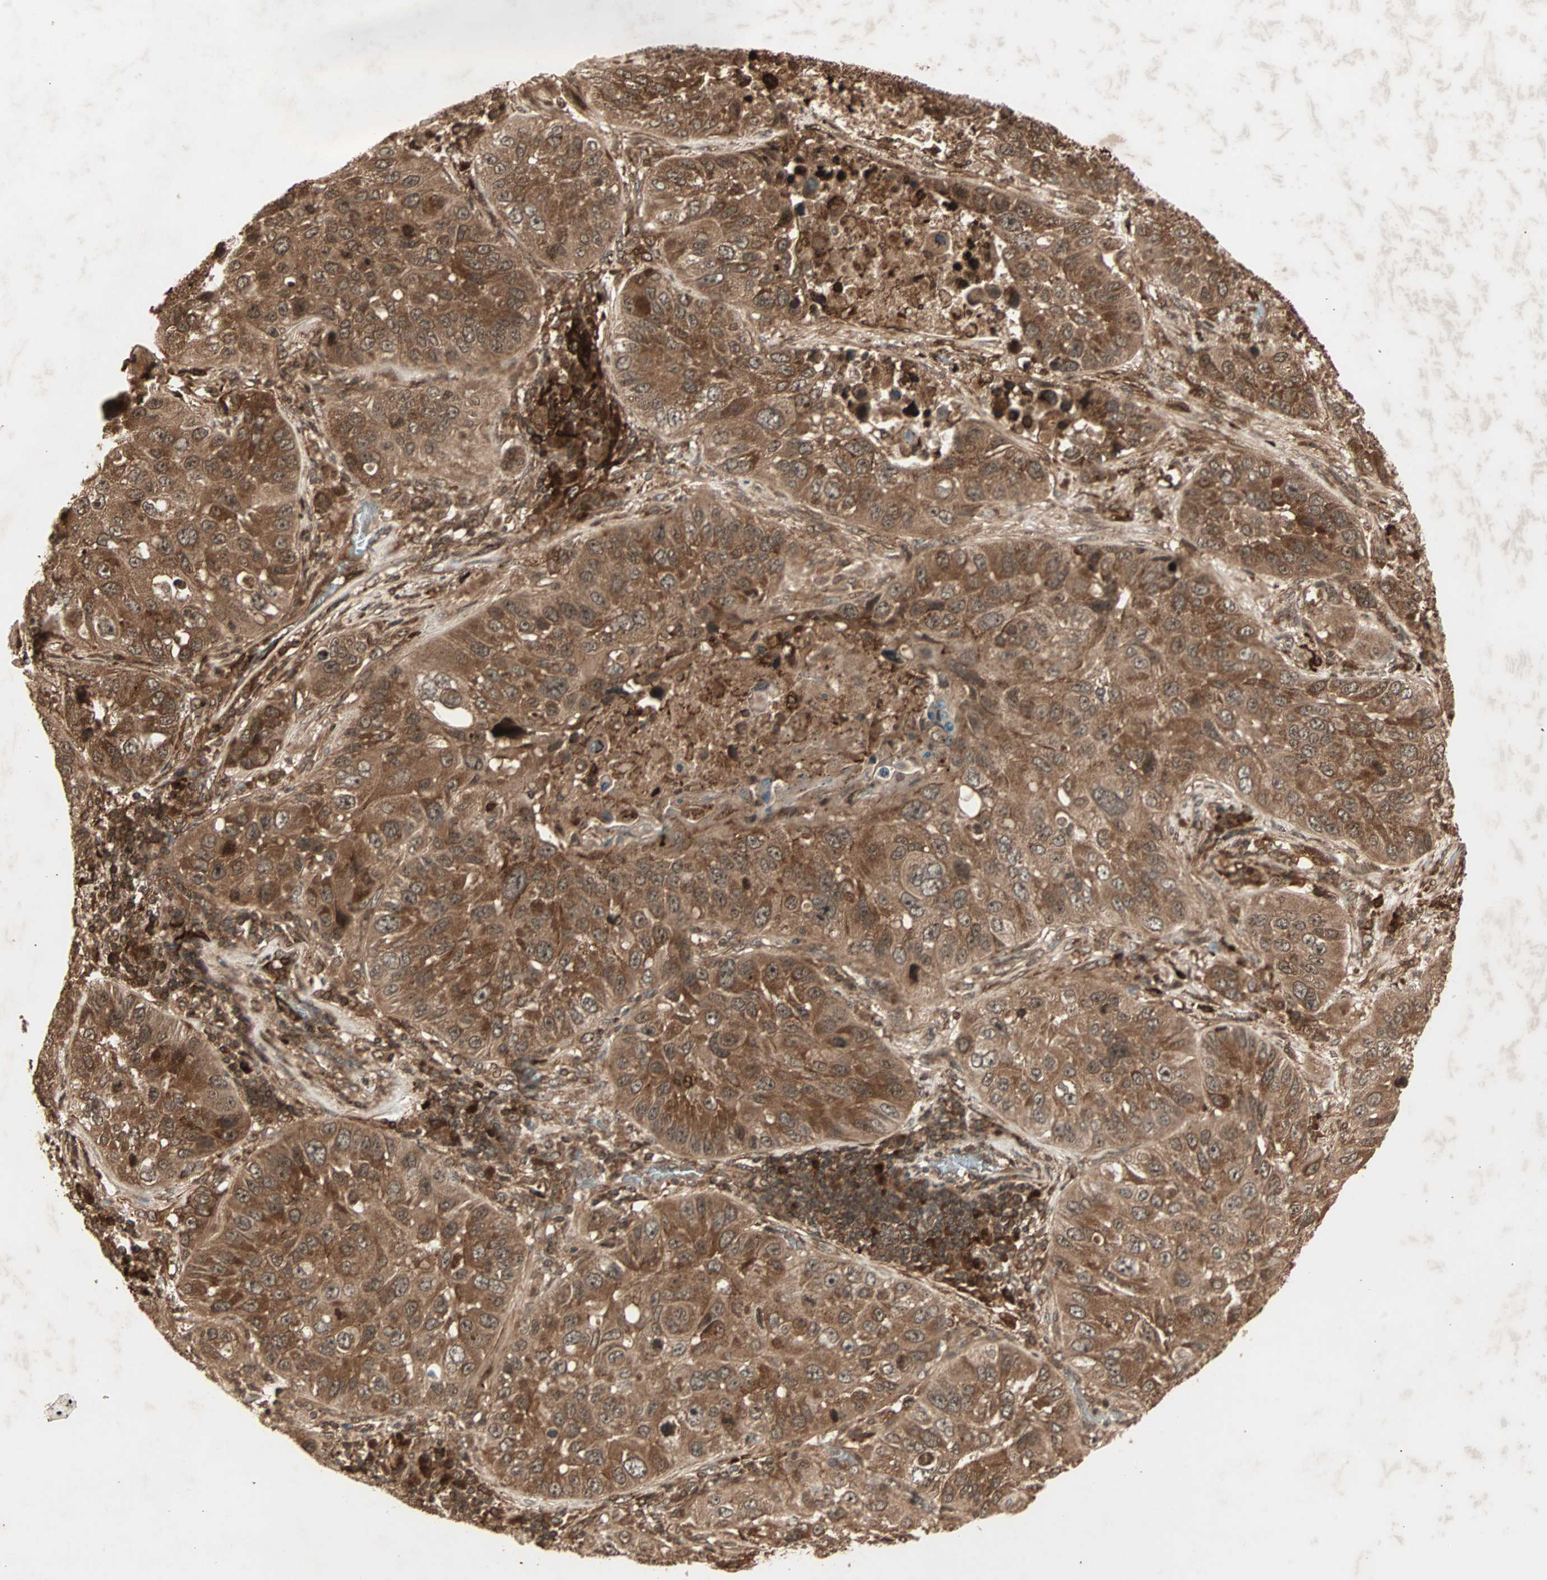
{"staining": {"intensity": "moderate", "quantity": ">75%", "location": "cytoplasmic/membranous"}, "tissue": "lung cancer", "cell_type": "Tumor cells", "image_type": "cancer", "snomed": [{"axis": "morphology", "description": "Squamous cell carcinoma, NOS"}, {"axis": "topography", "description": "Lung"}], "caption": "Immunohistochemistry (IHC) micrograph of neoplastic tissue: lung cancer stained using IHC displays medium levels of moderate protein expression localized specifically in the cytoplasmic/membranous of tumor cells, appearing as a cytoplasmic/membranous brown color.", "gene": "RFFL", "patient": {"sex": "male", "age": 57}}